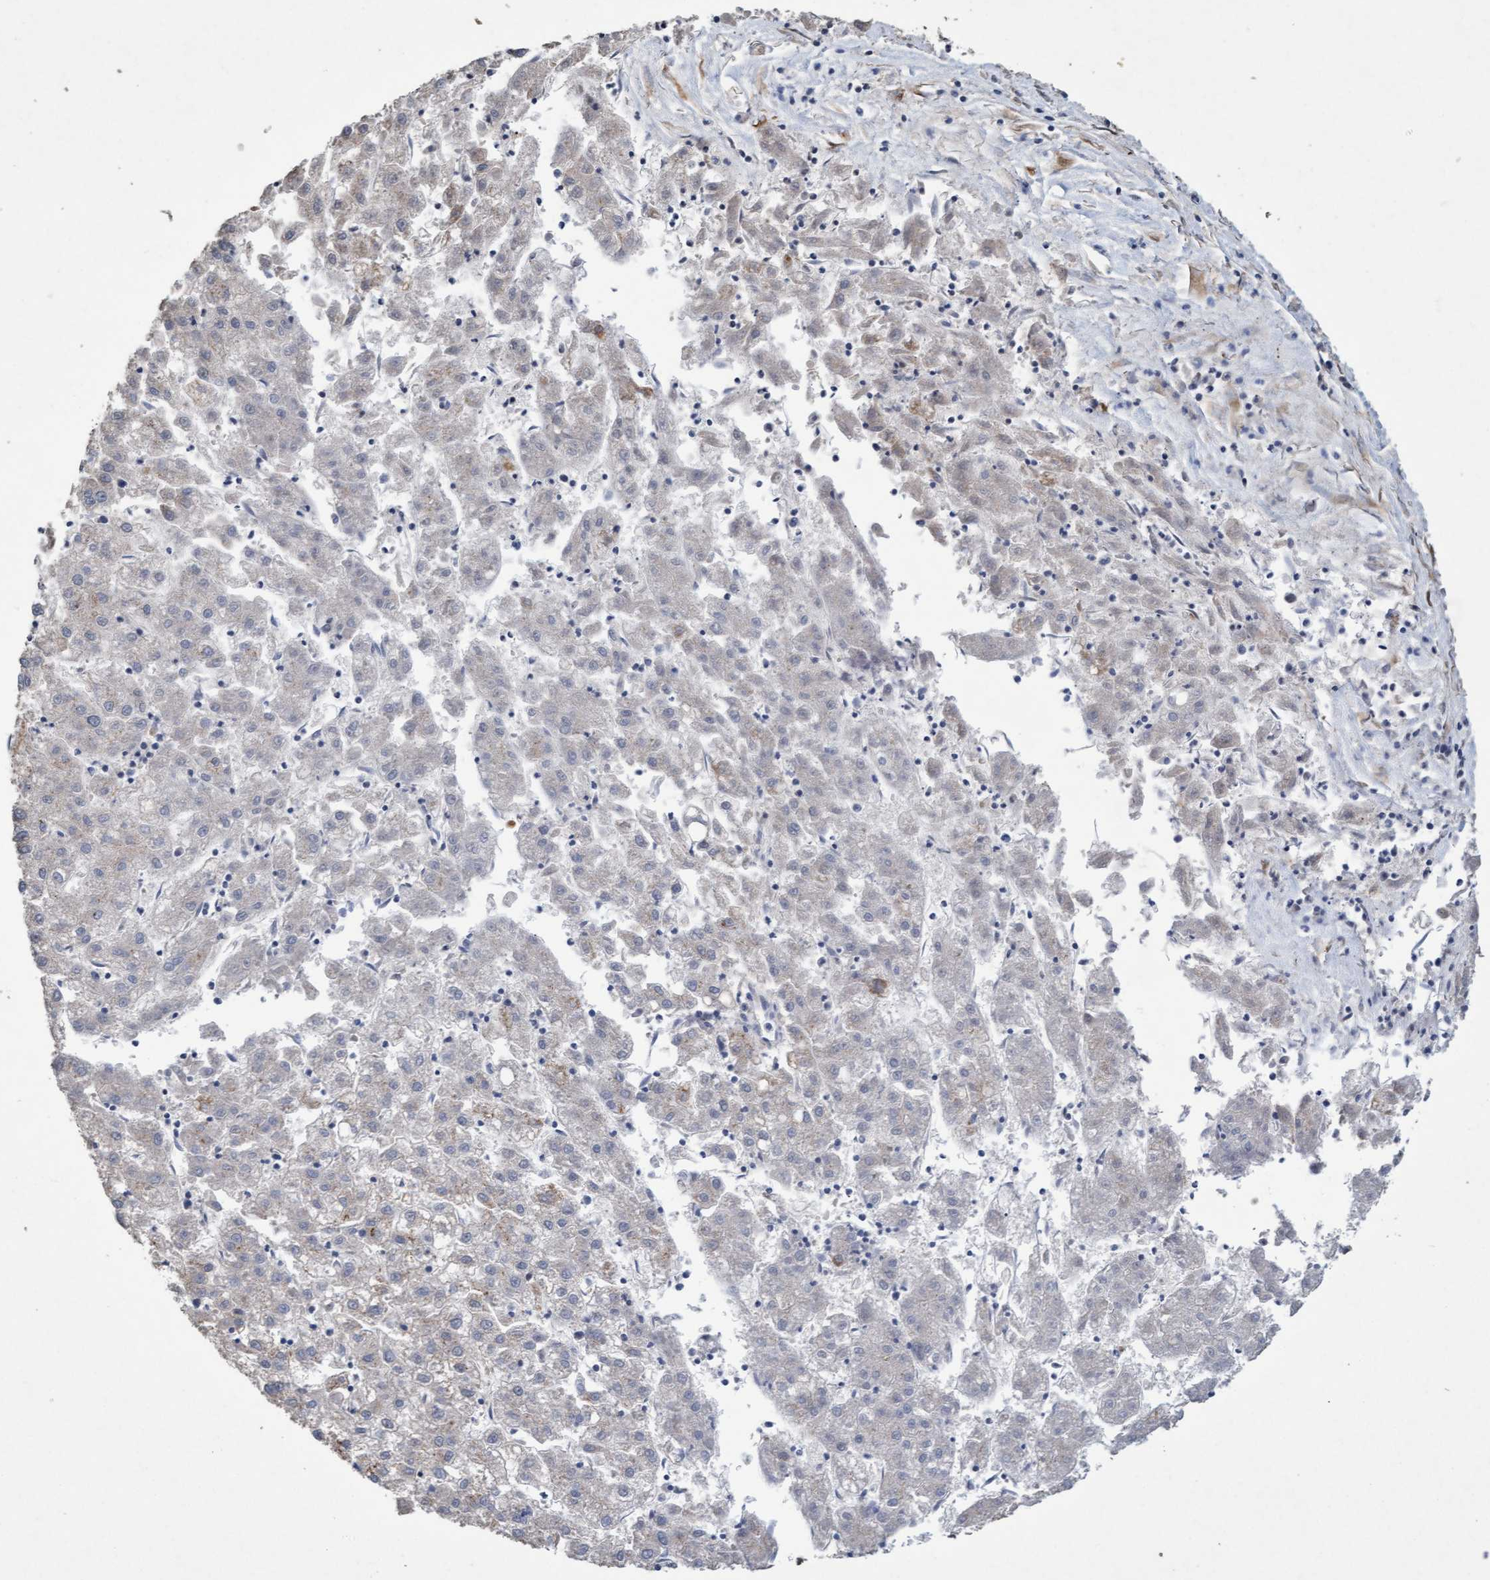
{"staining": {"intensity": "weak", "quantity": "<25%", "location": "cytoplasmic/membranous"}, "tissue": "liver cancer", "cell_type": "Tumor cells", "image_type": "cancer", "snomed": [{"axis": "morphology", "description": "Carcinoma, Hepatocellular, NOS"}, {"axis": "topography", "description": "Liver"}], "caption": "This micrograph is of liver cancer (hepatocellular carcinoma) stained with immunohistochemistry (IHC) to label a protein in brown with the nuclei are counter-stained blue. There is no staining in tumor cells.", "gene": "DDHD2", "patient": {"sex": "male", "age": 72}}